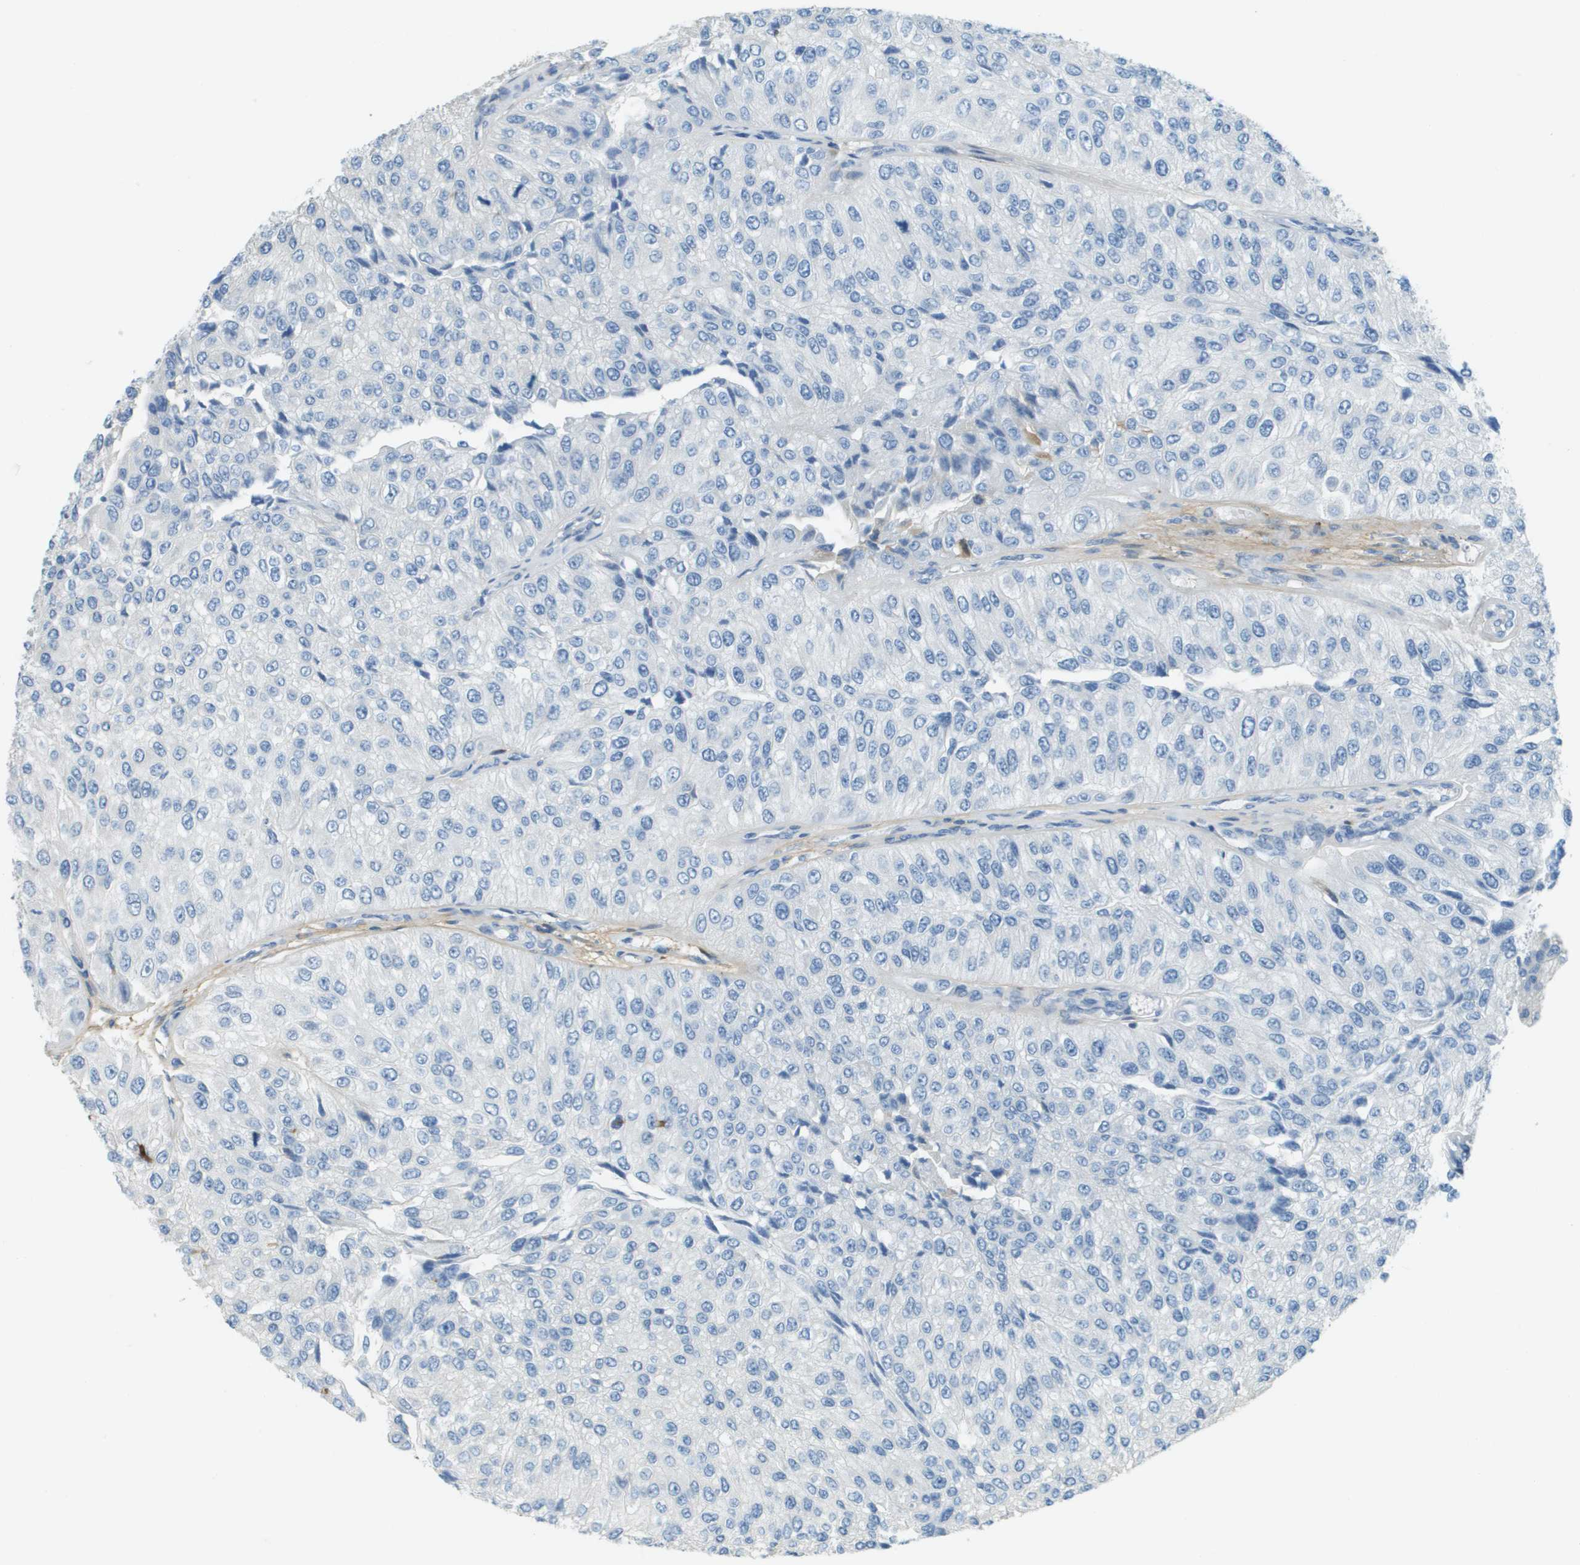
{"staining": {"intensity": "negative", "quantity": "none", "location": "none"}, "tissue": "urothelial cancer", "cell_type": "Tumor cells", "image_type": "cancer", "snomed": [{"axis": "morphology", "description": "Urothelial carcinoma, High grade"}, {"axis": "topography", "description": "Kidney"}, {"axis": "topography", "description": "Urinary bladder"}], "caption": "Immunohistochemistry (IHC) photomicrograph of neoplastic tissue: urothelial cancer stained with DAB shows no significant protein staining in tumor cells.", "gene": "DCN", "patient": {"sex": "male", "age": 77}}